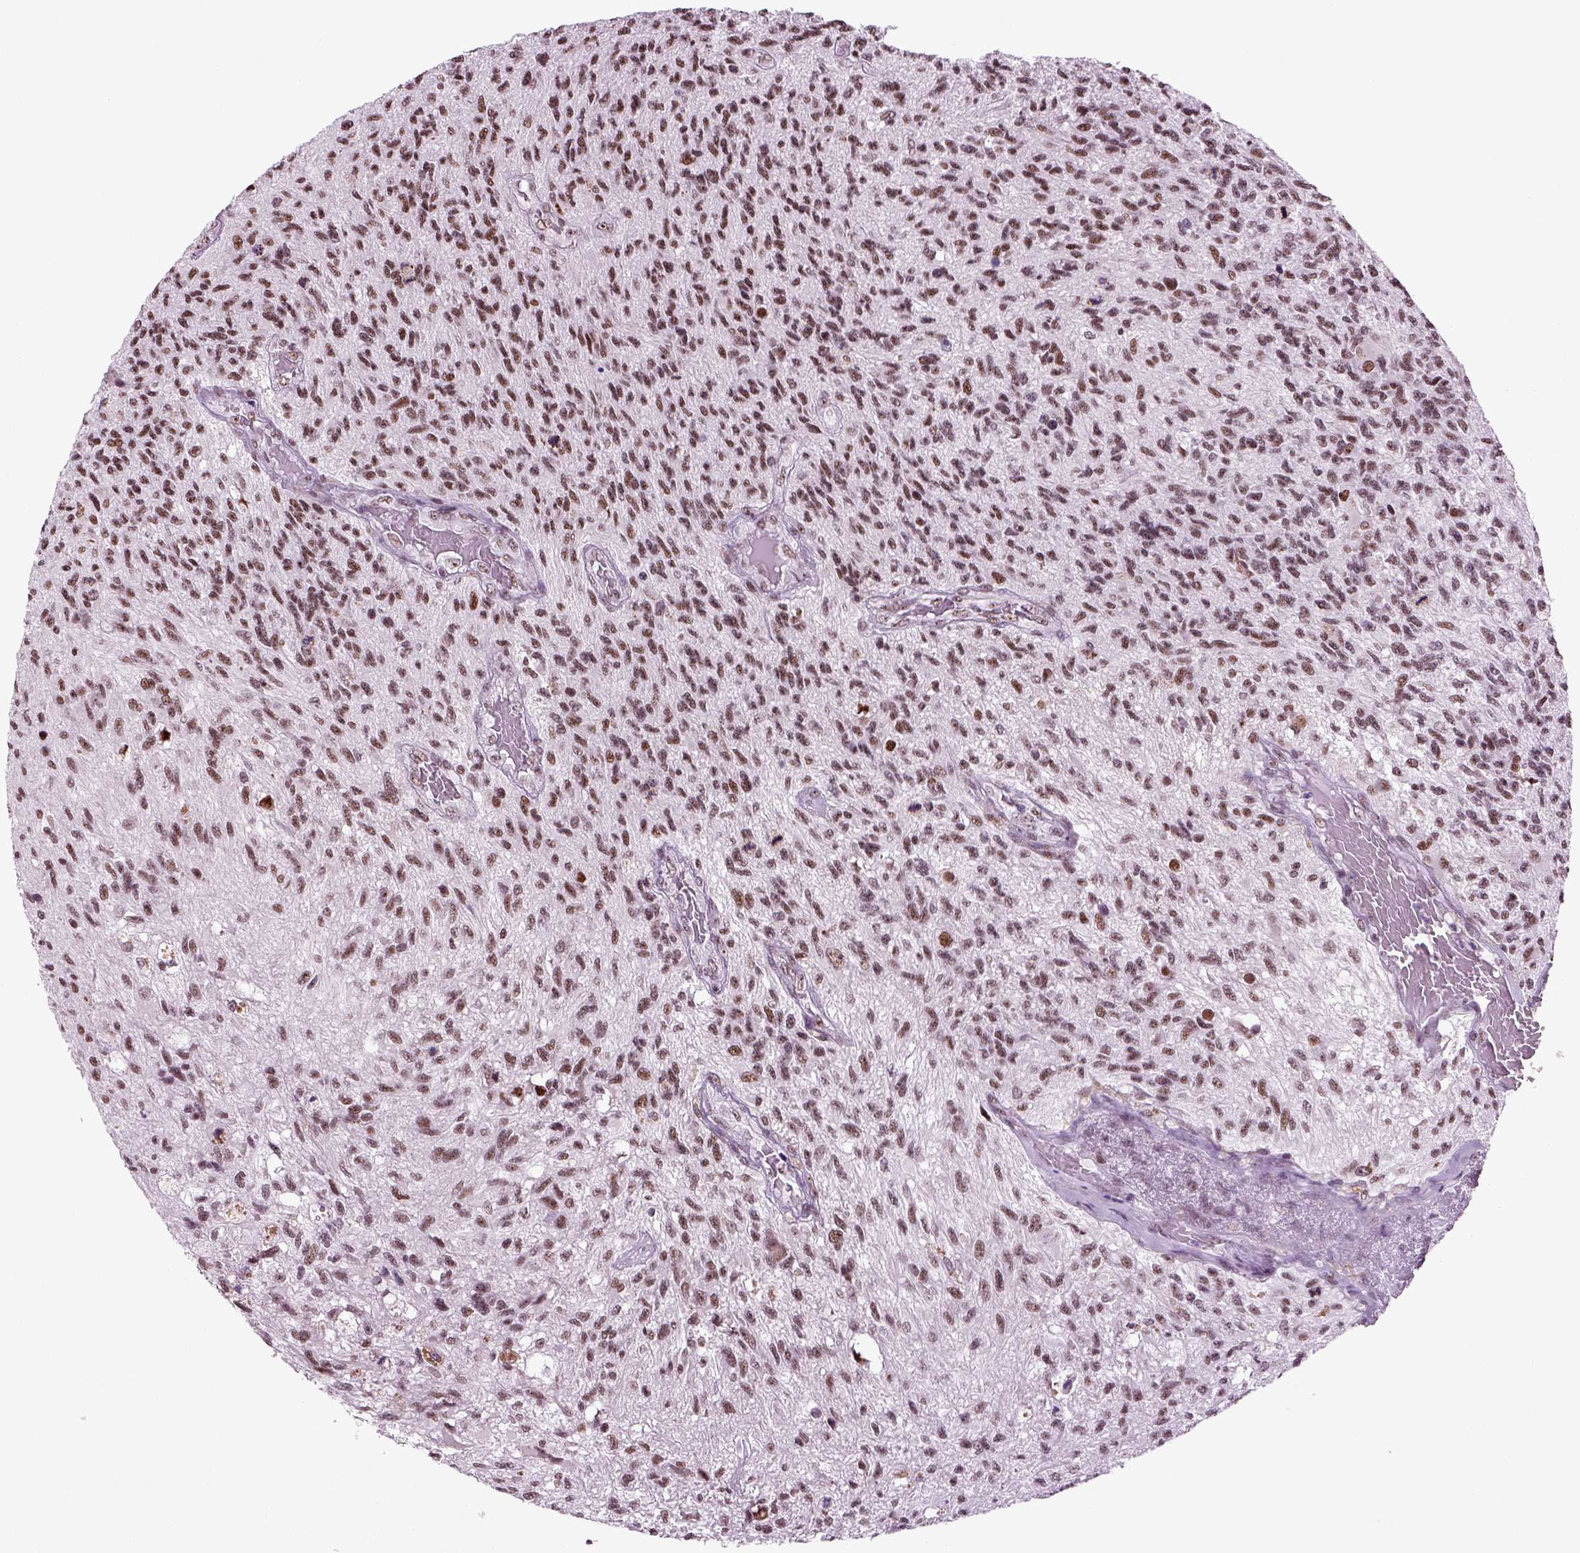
{"staining": {"intensity": "moderate", "quantity": "<25%", "location": "nuclear"}, "tissue": "glioma", "cell_type": "Tumor cells", "image_type": "cancer", "snomed": [{"axis": "morphology", "description": "Glioma, malignant, High grade"}, {"axis": "topography", "description": "Brain"}], "caption": "Glioma stained with a protein marker displays moderate staining in tumor cells.", "gene": "RCOR3", "patient": {"sex": "male", "age": 56}}